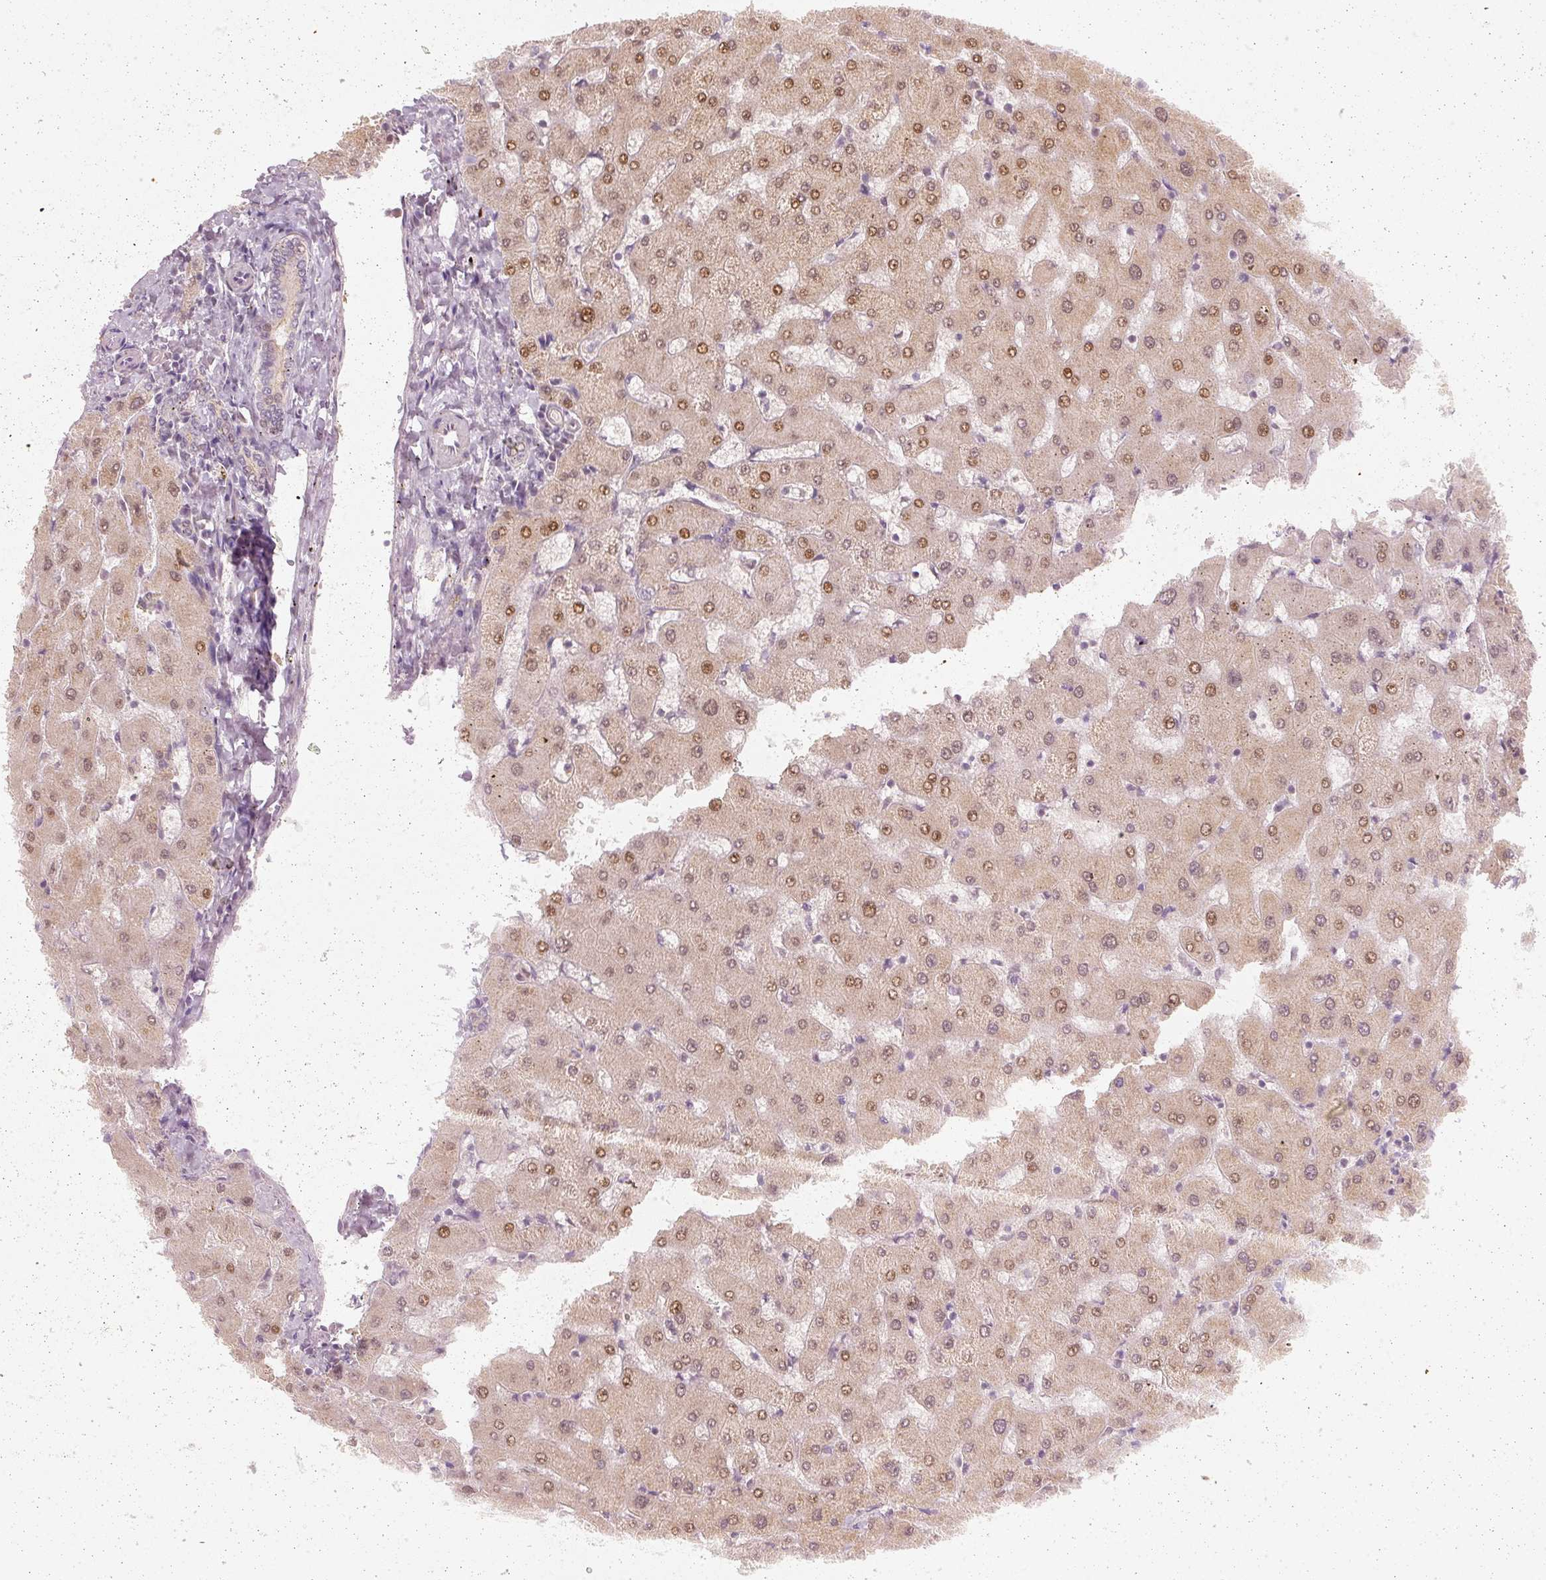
{"staining": {"intensity": "weak", "quantity": ">75%", "location": "cytoplasmic/membranous"}, "tissue": "liver", "cell_type": "Cholangiocytes", "image_type": "normal", "snomed": [{"axis": "morphology", "description": "Normal tissue, NOS"}, {"axis": "topography", "description": "Liver"}], "caption": "IHC image of unremarkable liver: human liver stained using IHC shows low levels of weak protein expression localized specifically in the cytoplasmic/membranous of cholangiocytes, appearing as a cytoplasmic/membranous brown color.", "gene": "DAPP1", "patient": {"sex": "female", "age": 63}}